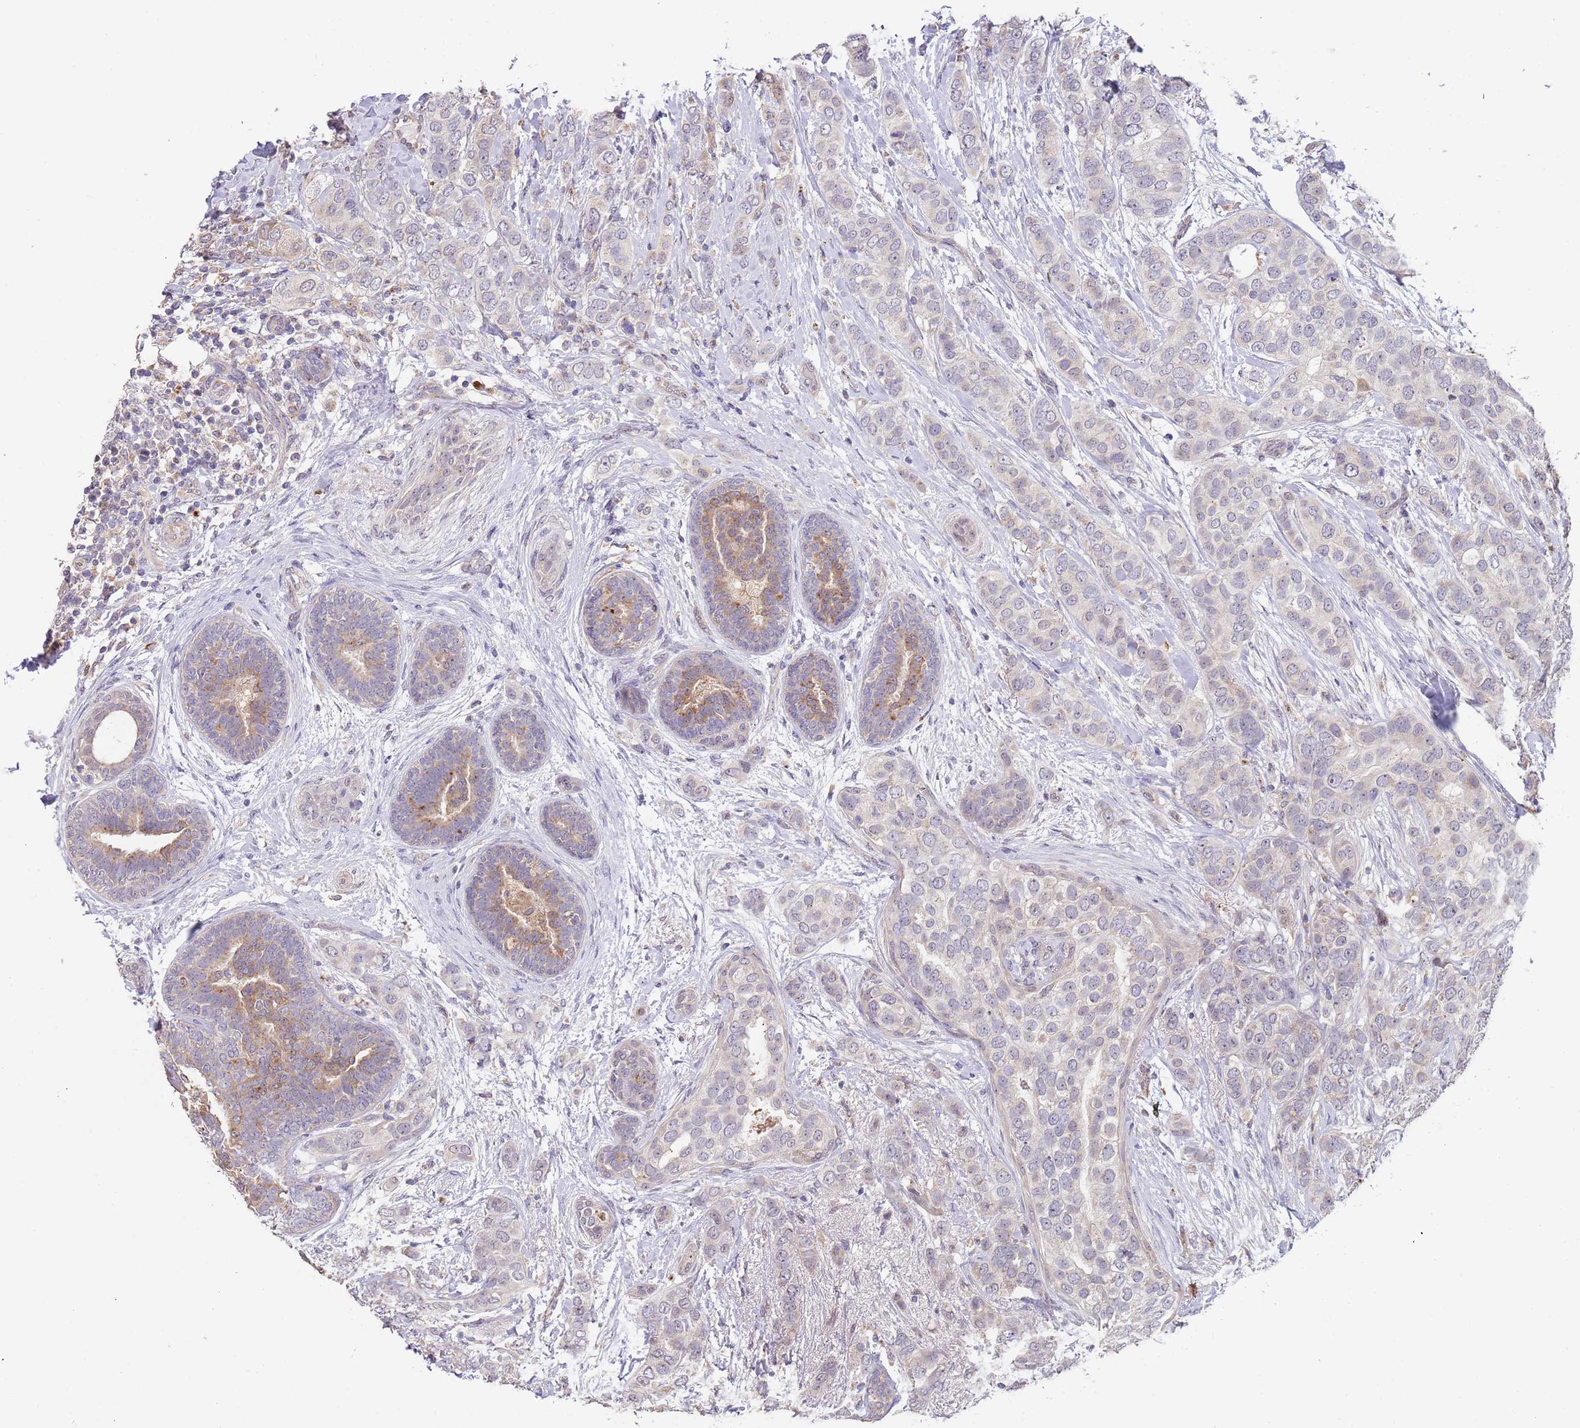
{"staining": {"intensity": "negative", "quantity": "none", "location": "none"}, "tissue": "breast cancer", "cell_type": "Tumor cells", "image_type": "cancer", "snomed": [{"axis": "morphology", "description": "Lobular carcinoma"}, {"axis": "topography", "description": "Breast"}], "caption": "A high-resolution photomicrograph shows IHC staining of lobular carcinoma (breast), which demonstrates no significant staining in tumor cells. (Immunohistochemistry, brightfield microscopy, high magnification).", "gene": "TMEM64", "patient": {"sex": "female", "age": 51}}